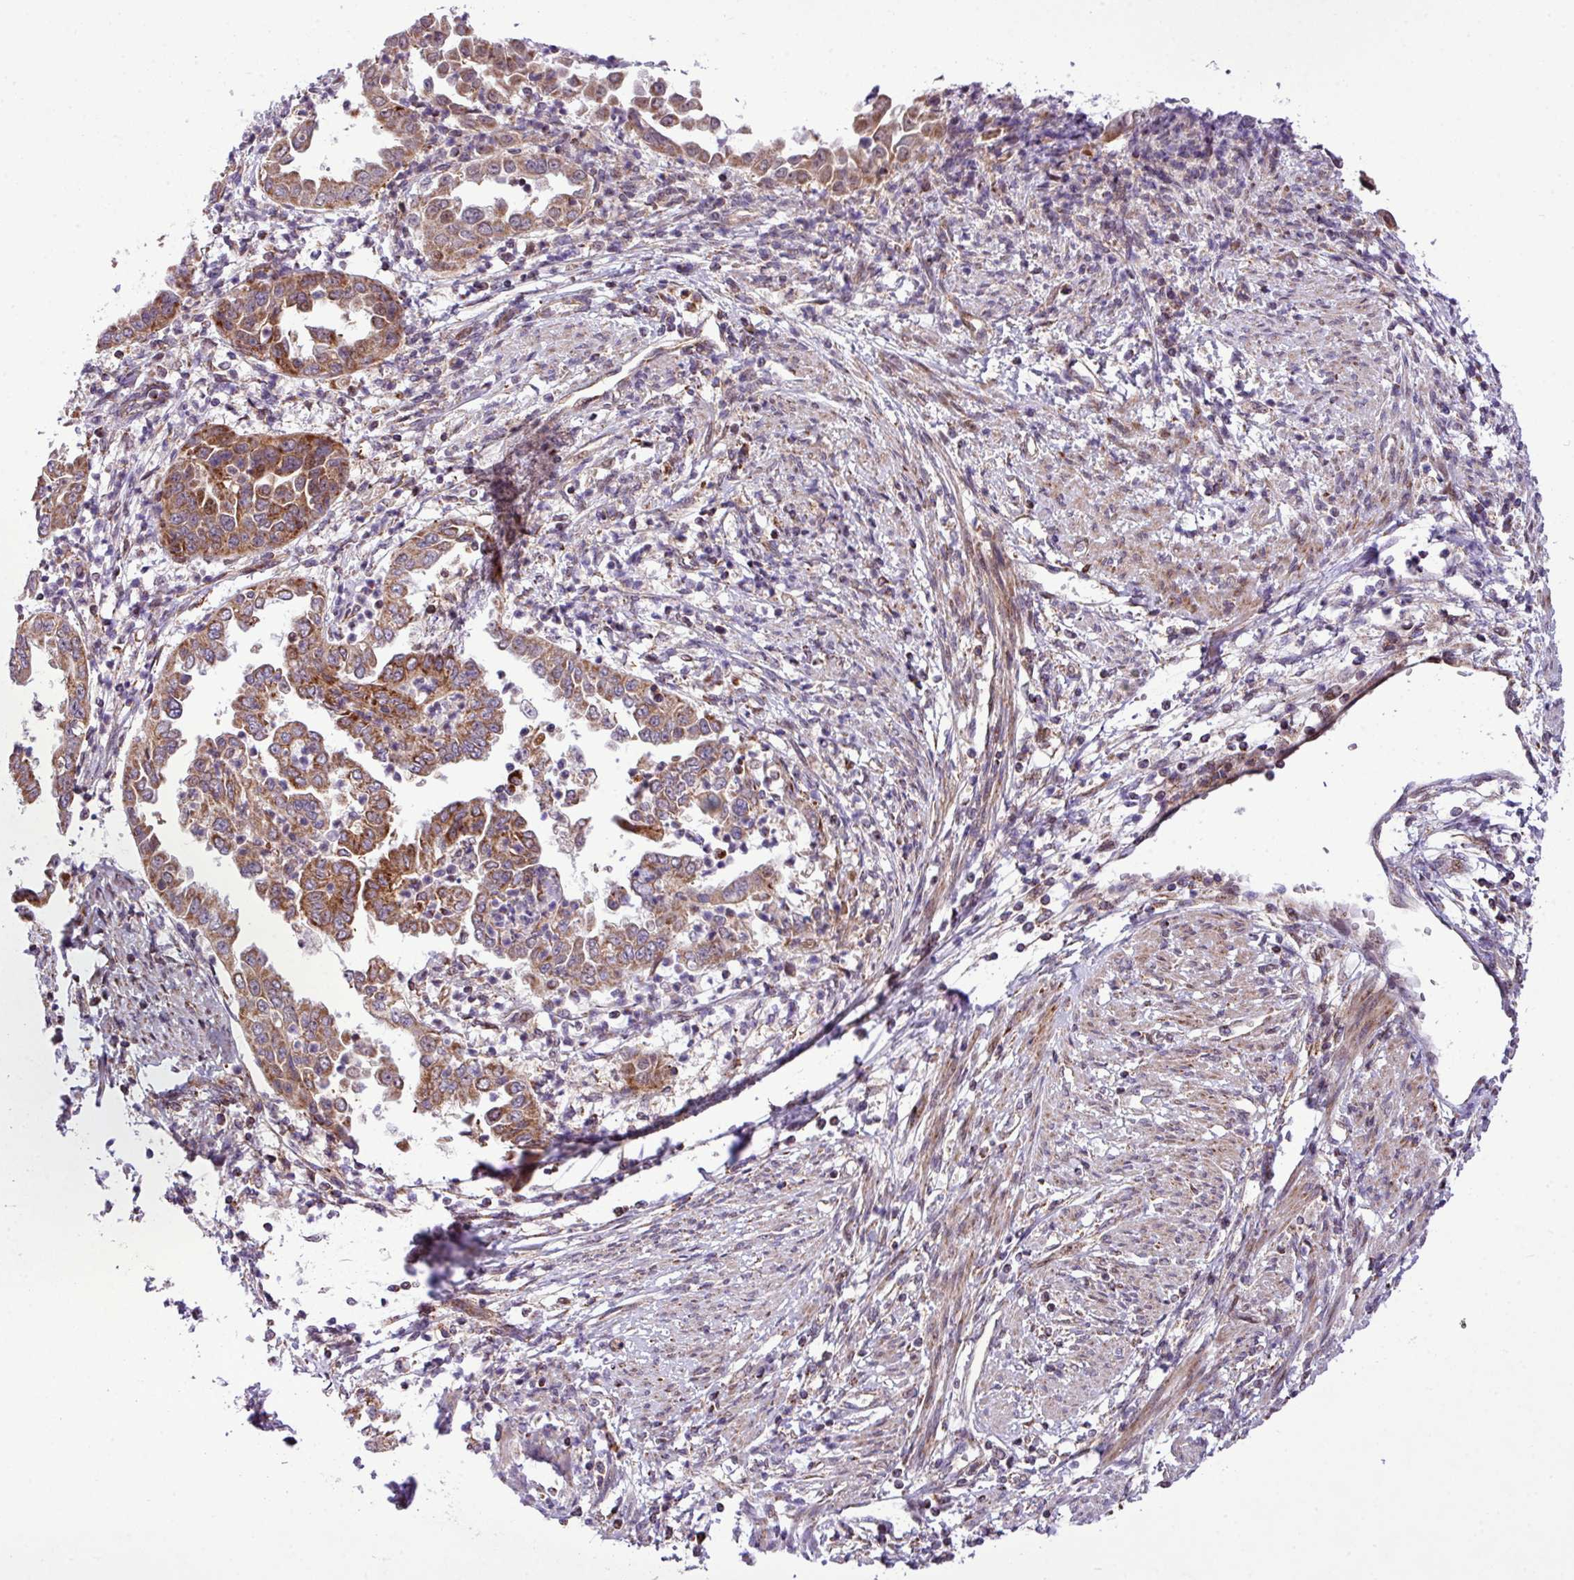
{"staining": {"intensity": "moderate", "quantity": ">75%", "location": "cytoplasmic/membranous"}, "tissue": "endometrial cancer", "cell_type": "Tumor cells", "image_type": "cancer", "snomed": [{"axis": "morphology", "description": "Adenocarcinoma, NOS"}, {"axis": "topography", "description": "Endometrium"}], "caption": "Moderate cytoplasmic/membranous positivity is seen in about >75% of tumor cells in endometrial cancer.", "gene": "B3GNT9", "patient": {"sex": "female", "age": 85}}